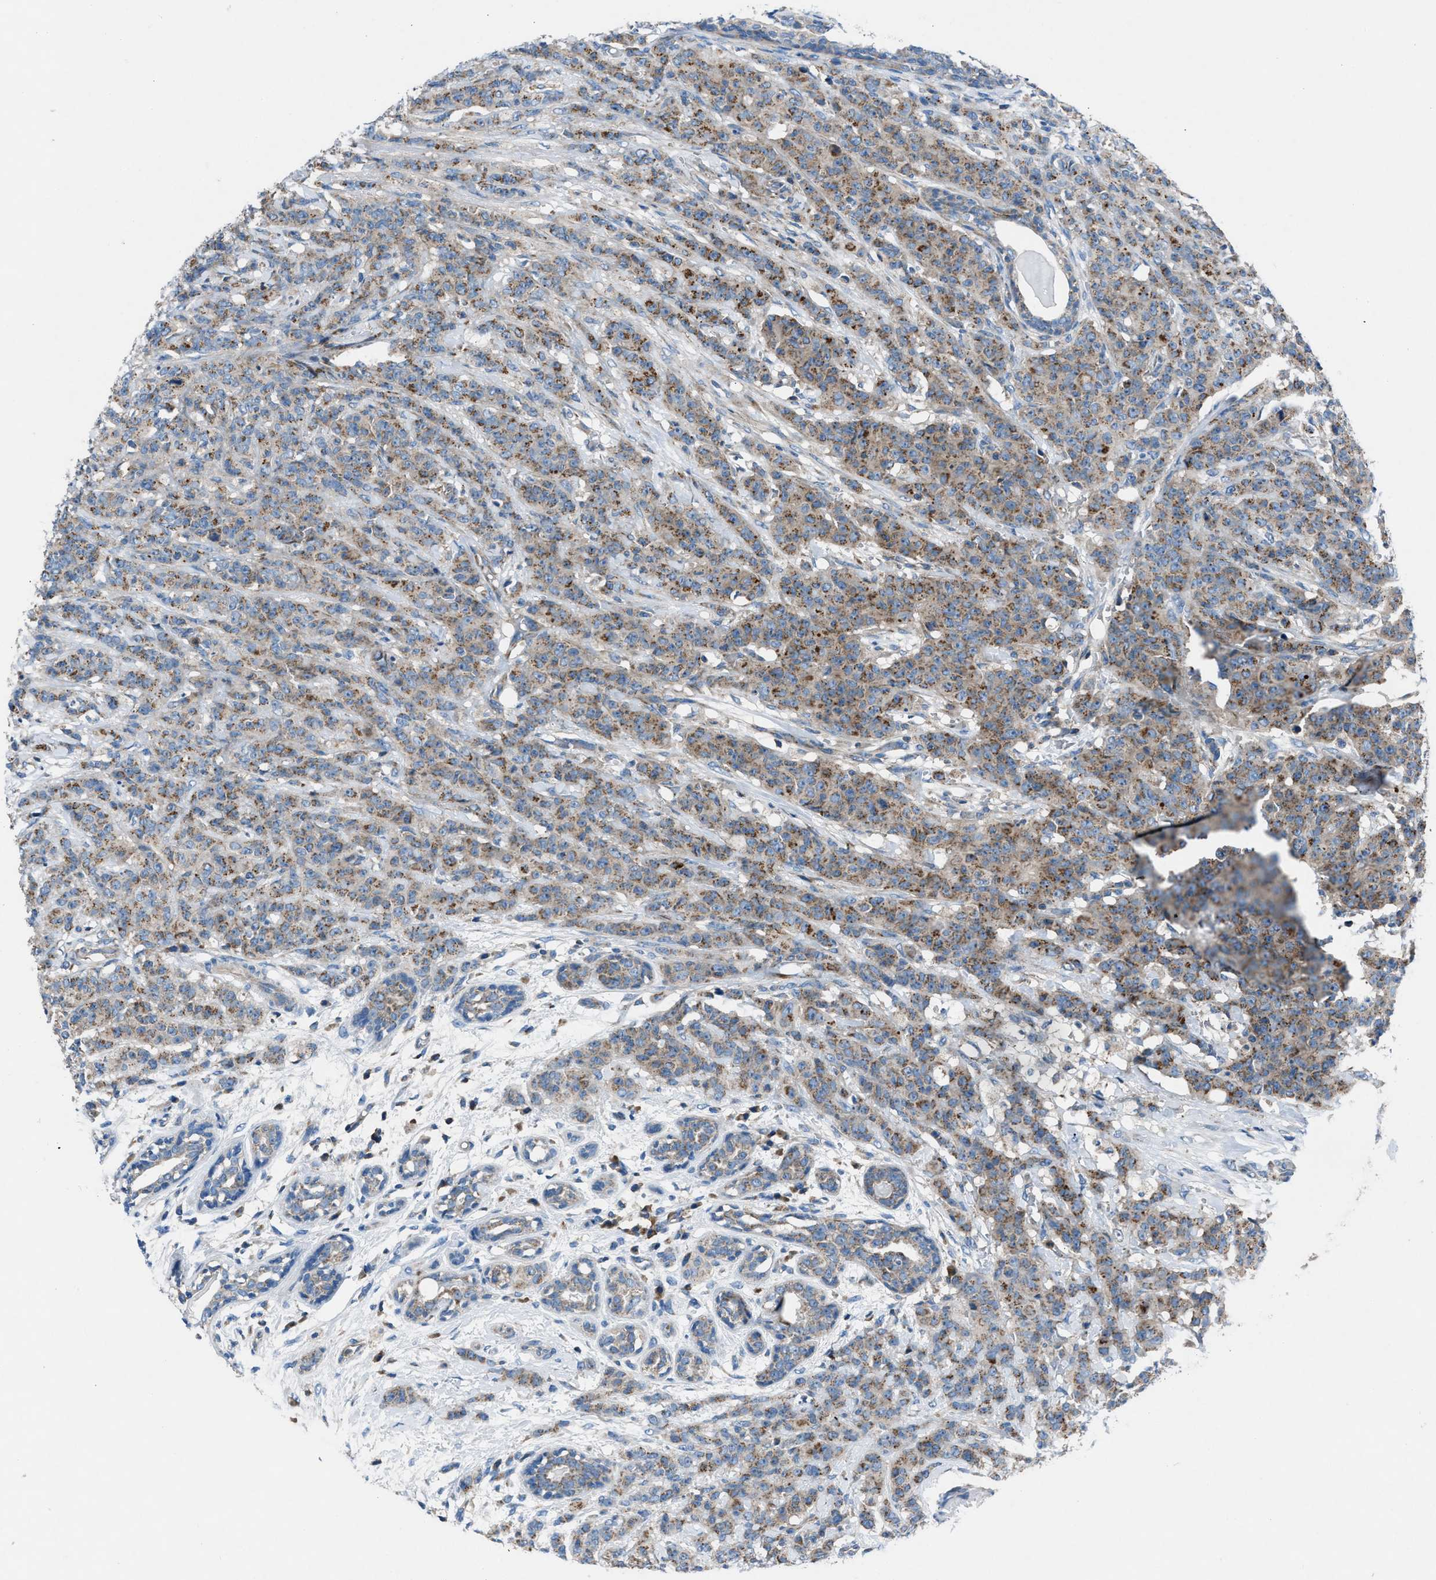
{"staining": {"intensity": "moderate", "quantity": ">75%", "location": "cytoplasmic/membranous"}, "tissue": "breast cancer", "cell_type": "Tumor cells", "image_type": "cancer", "snomed": [{"axis": "morphology", "description": "Normal tissue, NOS"}, {"axis": "morphology", "description": "Duct carcinoma"}, {"axis": "topography", "description": "Breast"}], "caption": "Moderate cytoplasmic/membranous expression is present in approximately >75% of tumor cells in intraductal carcinoma (breast).", "gene": "GRK6", "patient": {"sex": "female", "age": 40}}